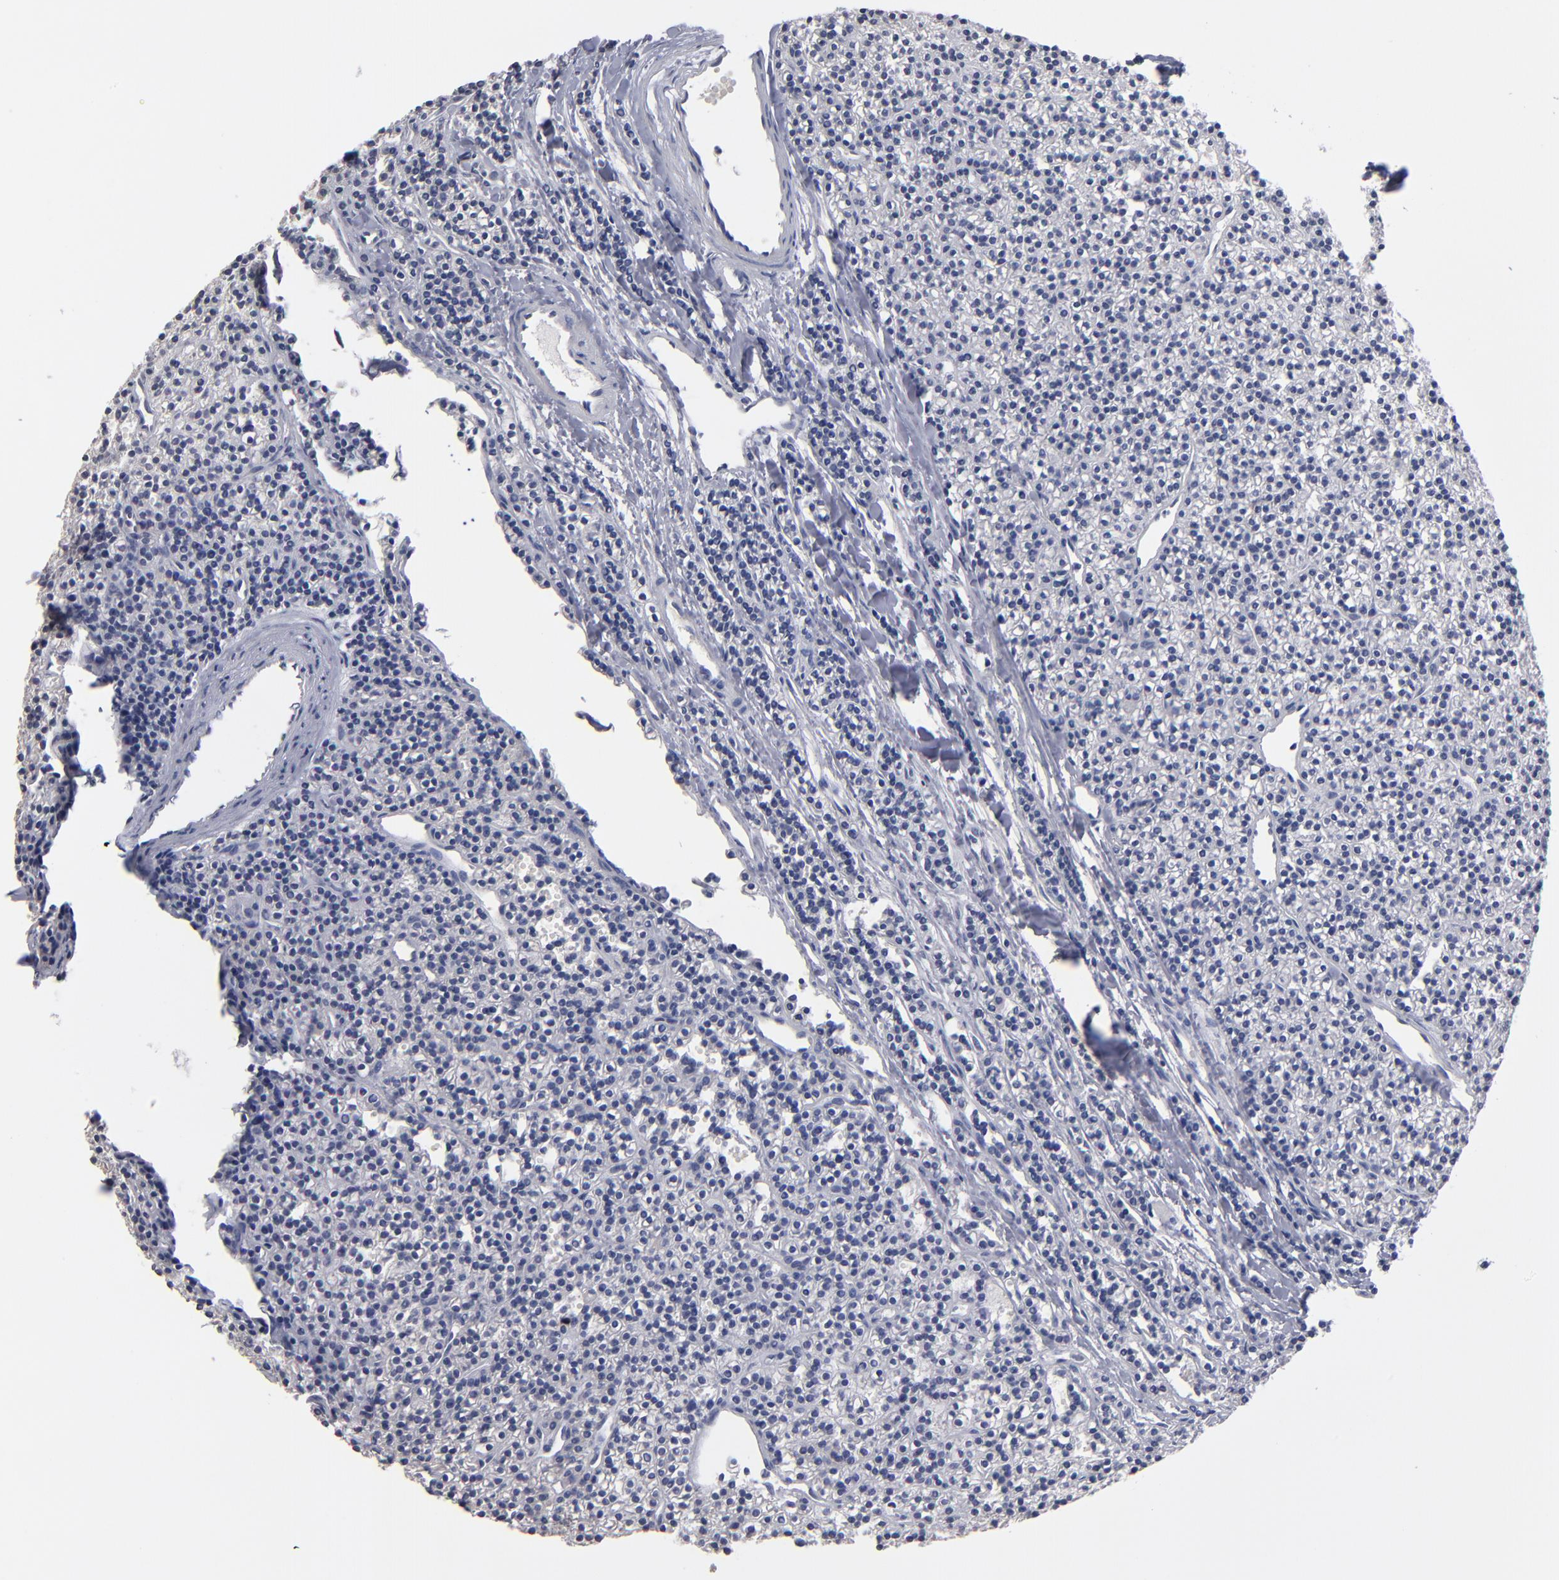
{"staining": {"intensity": "negative", "quantity": "none", "location": "none"}, "tissue": "parathyroid gland", "cell_type": "Glandular cells", "image_type": "normal", "snomed": [{"axis": "morphology", "description": "Normal tissue, NOS"}, {"axis": "topography", "description": "Parathyroid gland"}], "caption": "High power microscopy image of an immunohistochemistry (IHC) image of benign parathyroid gland, revealing no significant positivity in glandular cells. (IHC, brightfield microscopy, high magnification).", "gene": "RPH3A", "patient": {"sex": "female", "age": 45}}